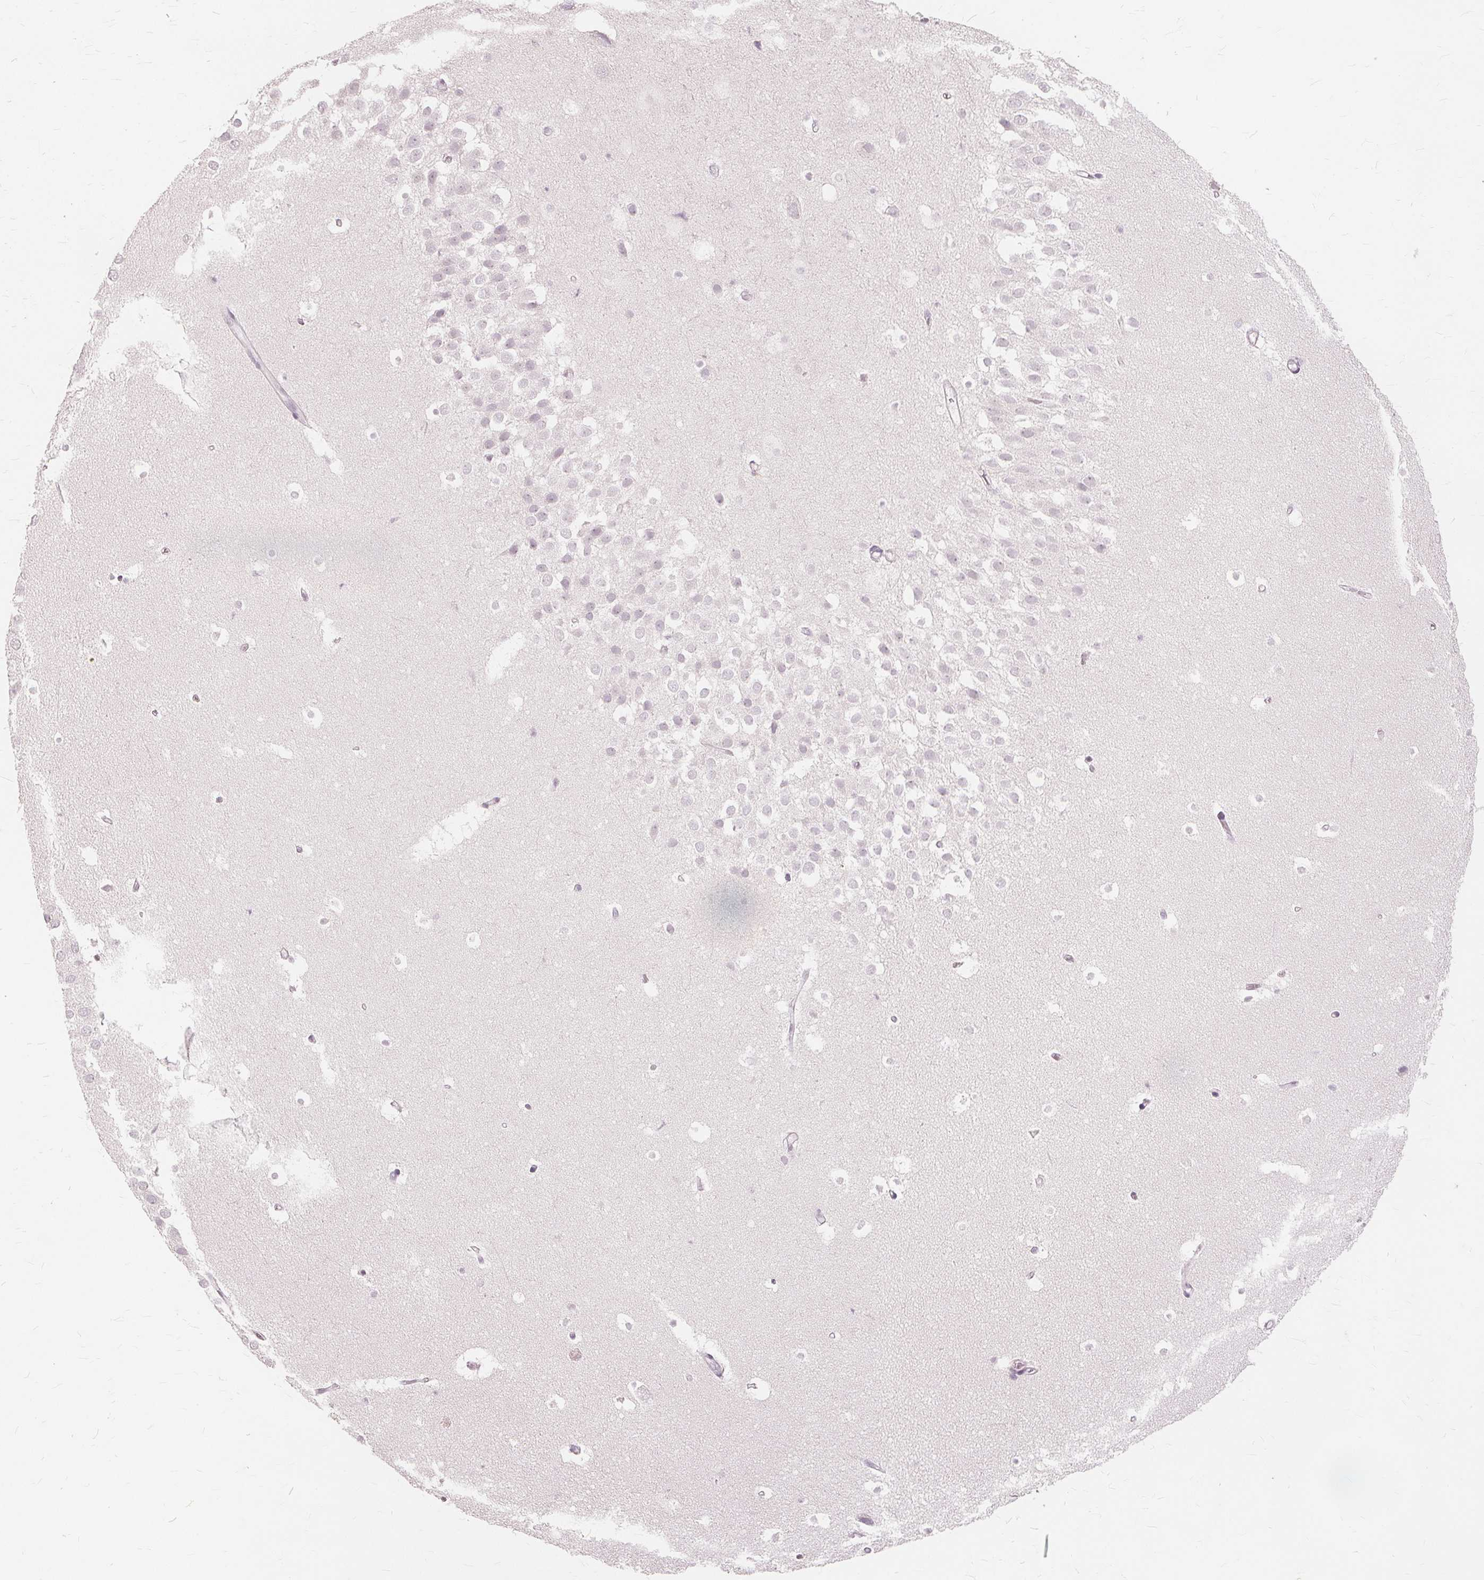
{"staining": {"intensity": "negative", "quantity": "none", "location": "none"}, "tissue": "hippocampus", "cell_type": "Glial cells", "image_type": "normal", "snomed": [{"axis": "morphology", "description": "Normal tissue, NOS"}, {"axis": "topography", "description": "Hippocampus"}], "caption": "DAB immunohistochemical staining of benign hippocampus exhibits no significant positivity in glial cells. (DAB immunohistochemistry (IHC) visualized using brightfield microscopy, high magnification).", "gene": "SFTPD", "patient": {"sex": "male", "age": 26}}